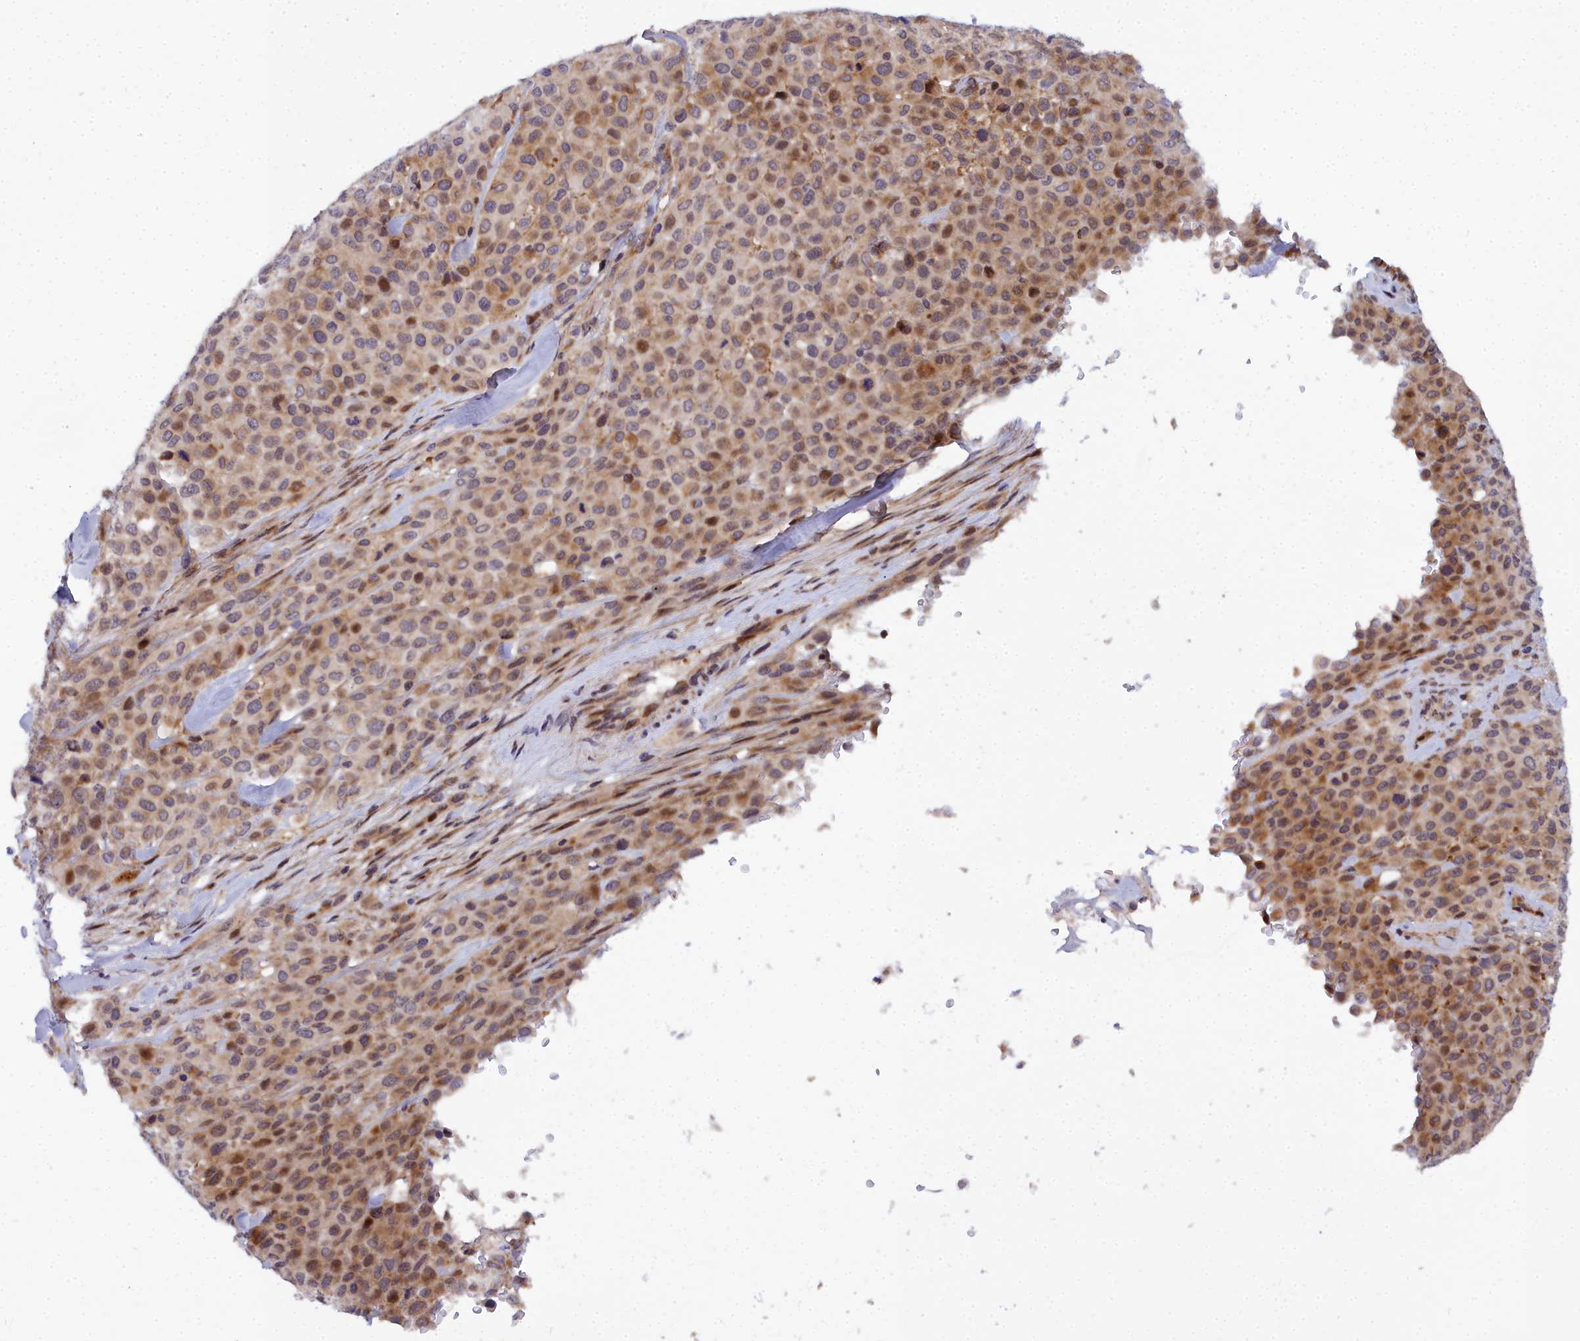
{"staining": {"intensity": "moderate", "quantity": ">75%", "location": "cytoplasmic/membranous,nuclear"}, "tissue": "melanoma", "cell_type": "Tumor cells", "image_type": "cancer", "snomed": [{"axis": "morphology", "description": "Malignant melanoma, Metastatic site"}, {"axis": "topography", "description": "Skin"}], "caption": "Immunohistochemical staining of melanoma shows moderate cytoplasmic/membranous and nuclear protein expression in about >75% of tumor cells.", "gene": "MRPS11", "patient": {"sex": "female", "age": 81}}